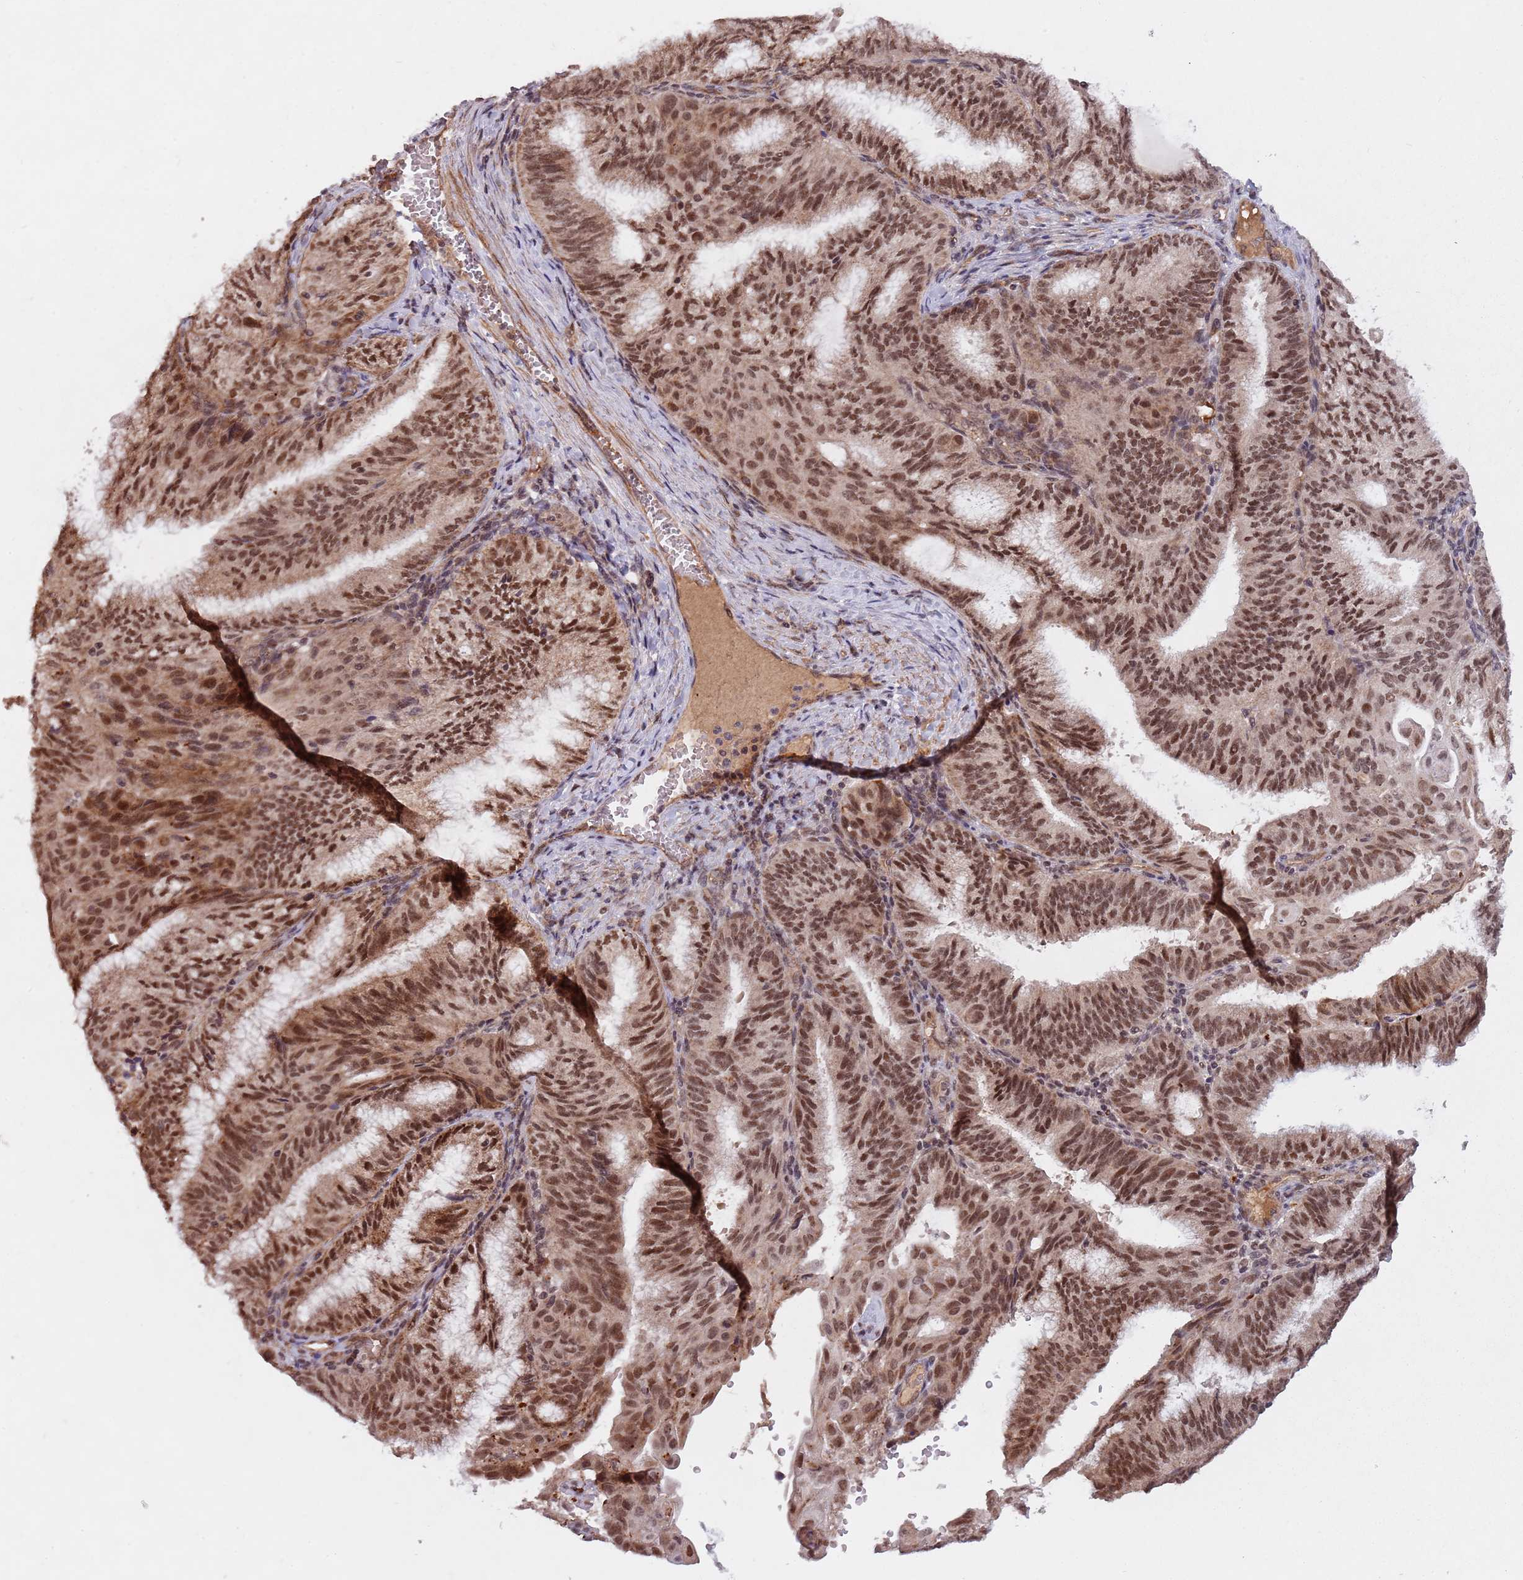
{"staining": {"intensity": "moderate", "quantity": ">75%", "location": "nuclear"}, "tissue": "endometrial cancer", "cell_type": "Tumor cells", "image_type": "cancer", "snomed": [{"axis": "morphology", "description": "Adenocarcinoma, NOS"}, {"axis": "topography", "description": "Endometrium"}], "caption": "The micrograph shows immunohistochemical staining of adenocarcinoma (endometrial). There is moderate nuclear expression is appreciated in about >75% of tumor cells. The staining is performed using DAB (3,3'-diaminobenzidine) brown chromogen to label protein expression. The nuclei are counter-stained blue using hematoxylin.", "gene": "SUDS3", "patient": {"sex": "female", "age": 49}}